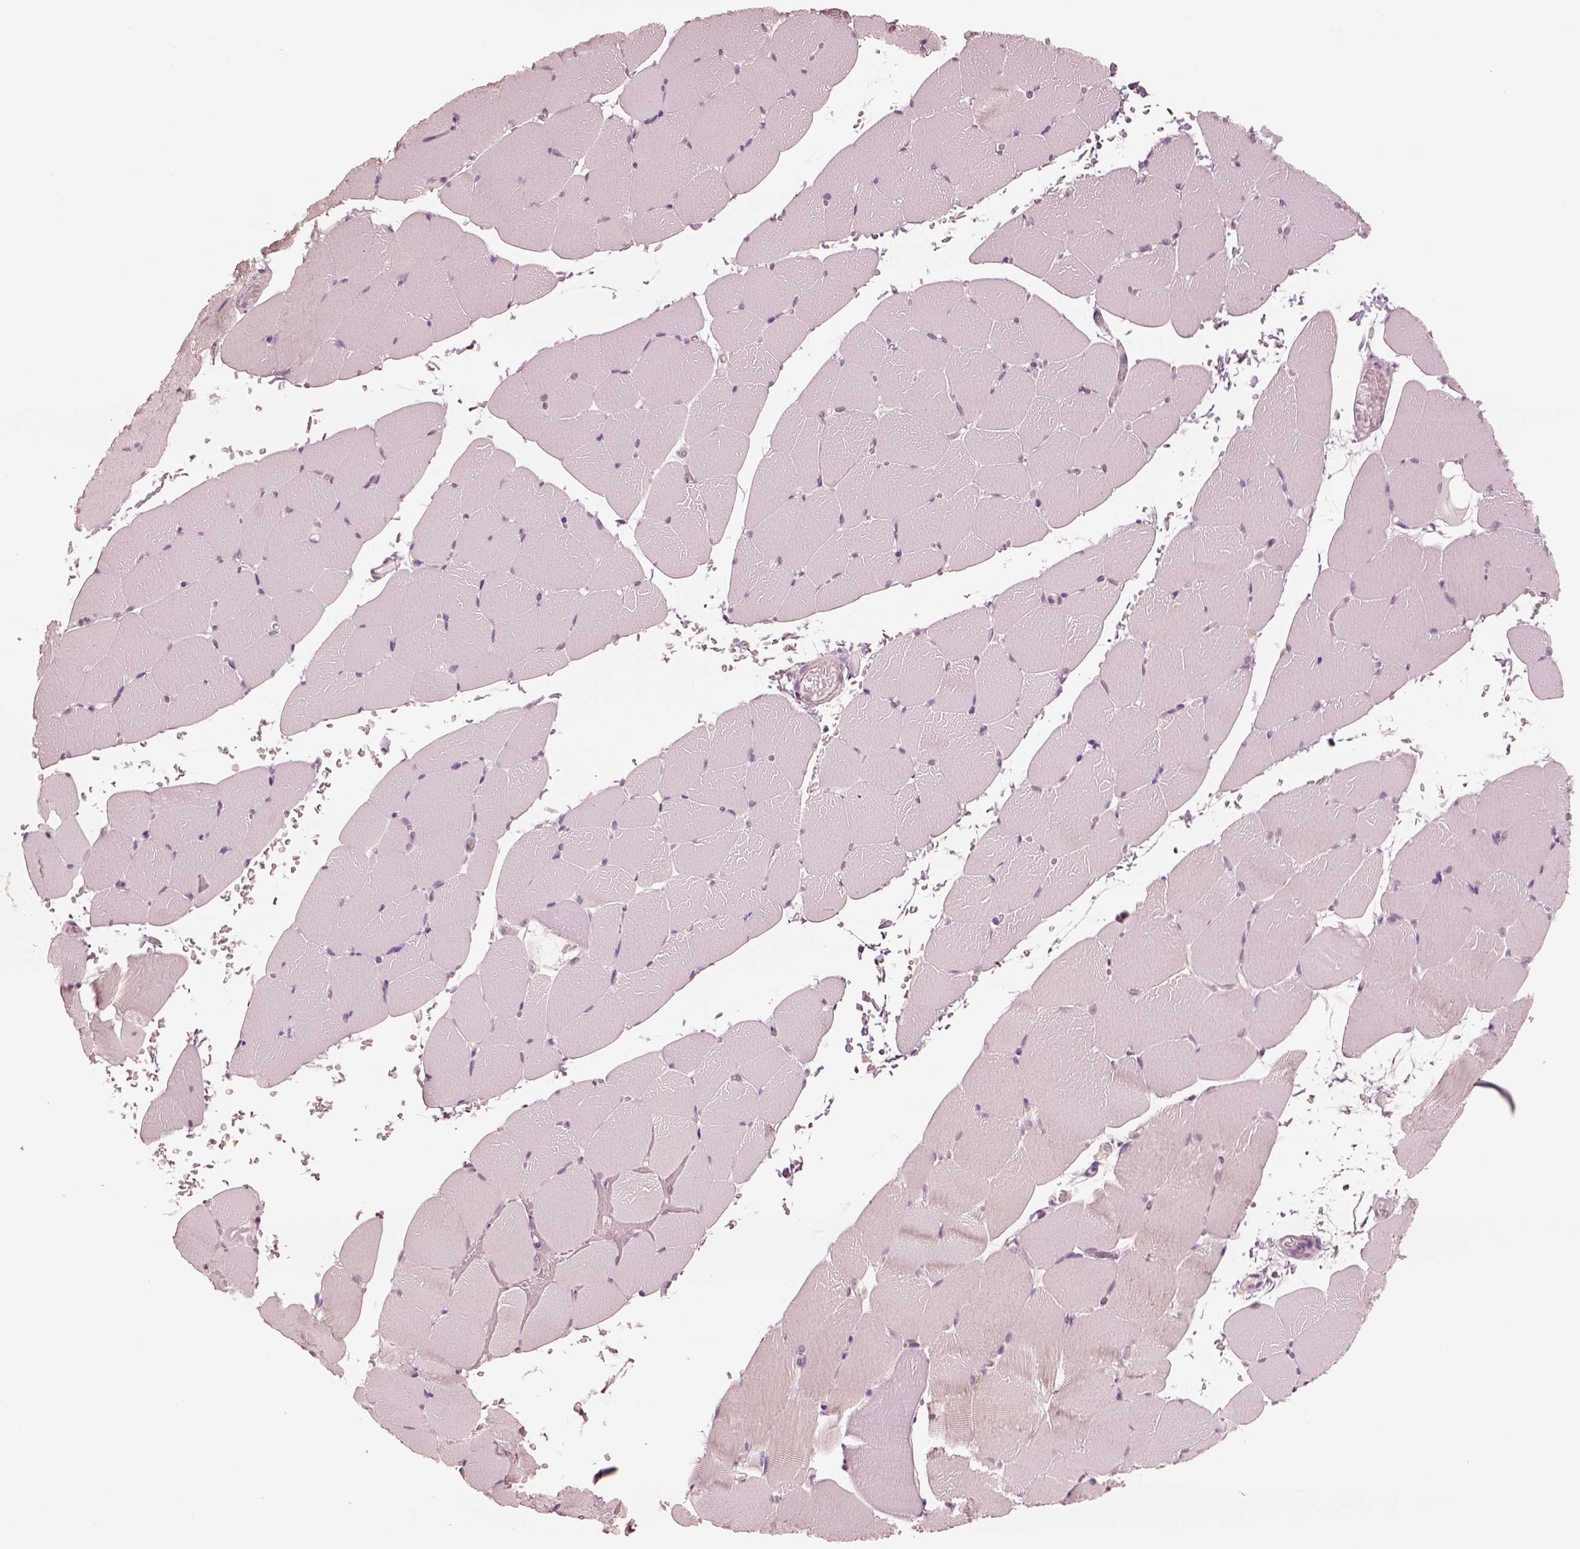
{"staining": {"intensity": "negative", "quantity": "none", "location": "none"}, "tissue": "skeletal muscle", "cell_type": "Myocytes", "image_type": "normal", "snomed": [{"axis": "morphology", "description": "Normal tissue, NOS"}, {"axis": "topography", "description": "Skeletal muscle"}], "caption": "This is an immunohistochemistry photomicrograph of normal human skeletal muscle. There is no positivity in myocytes.", "gene": "DNAAF9", "patient": {"sex": "female", "age": 37}}